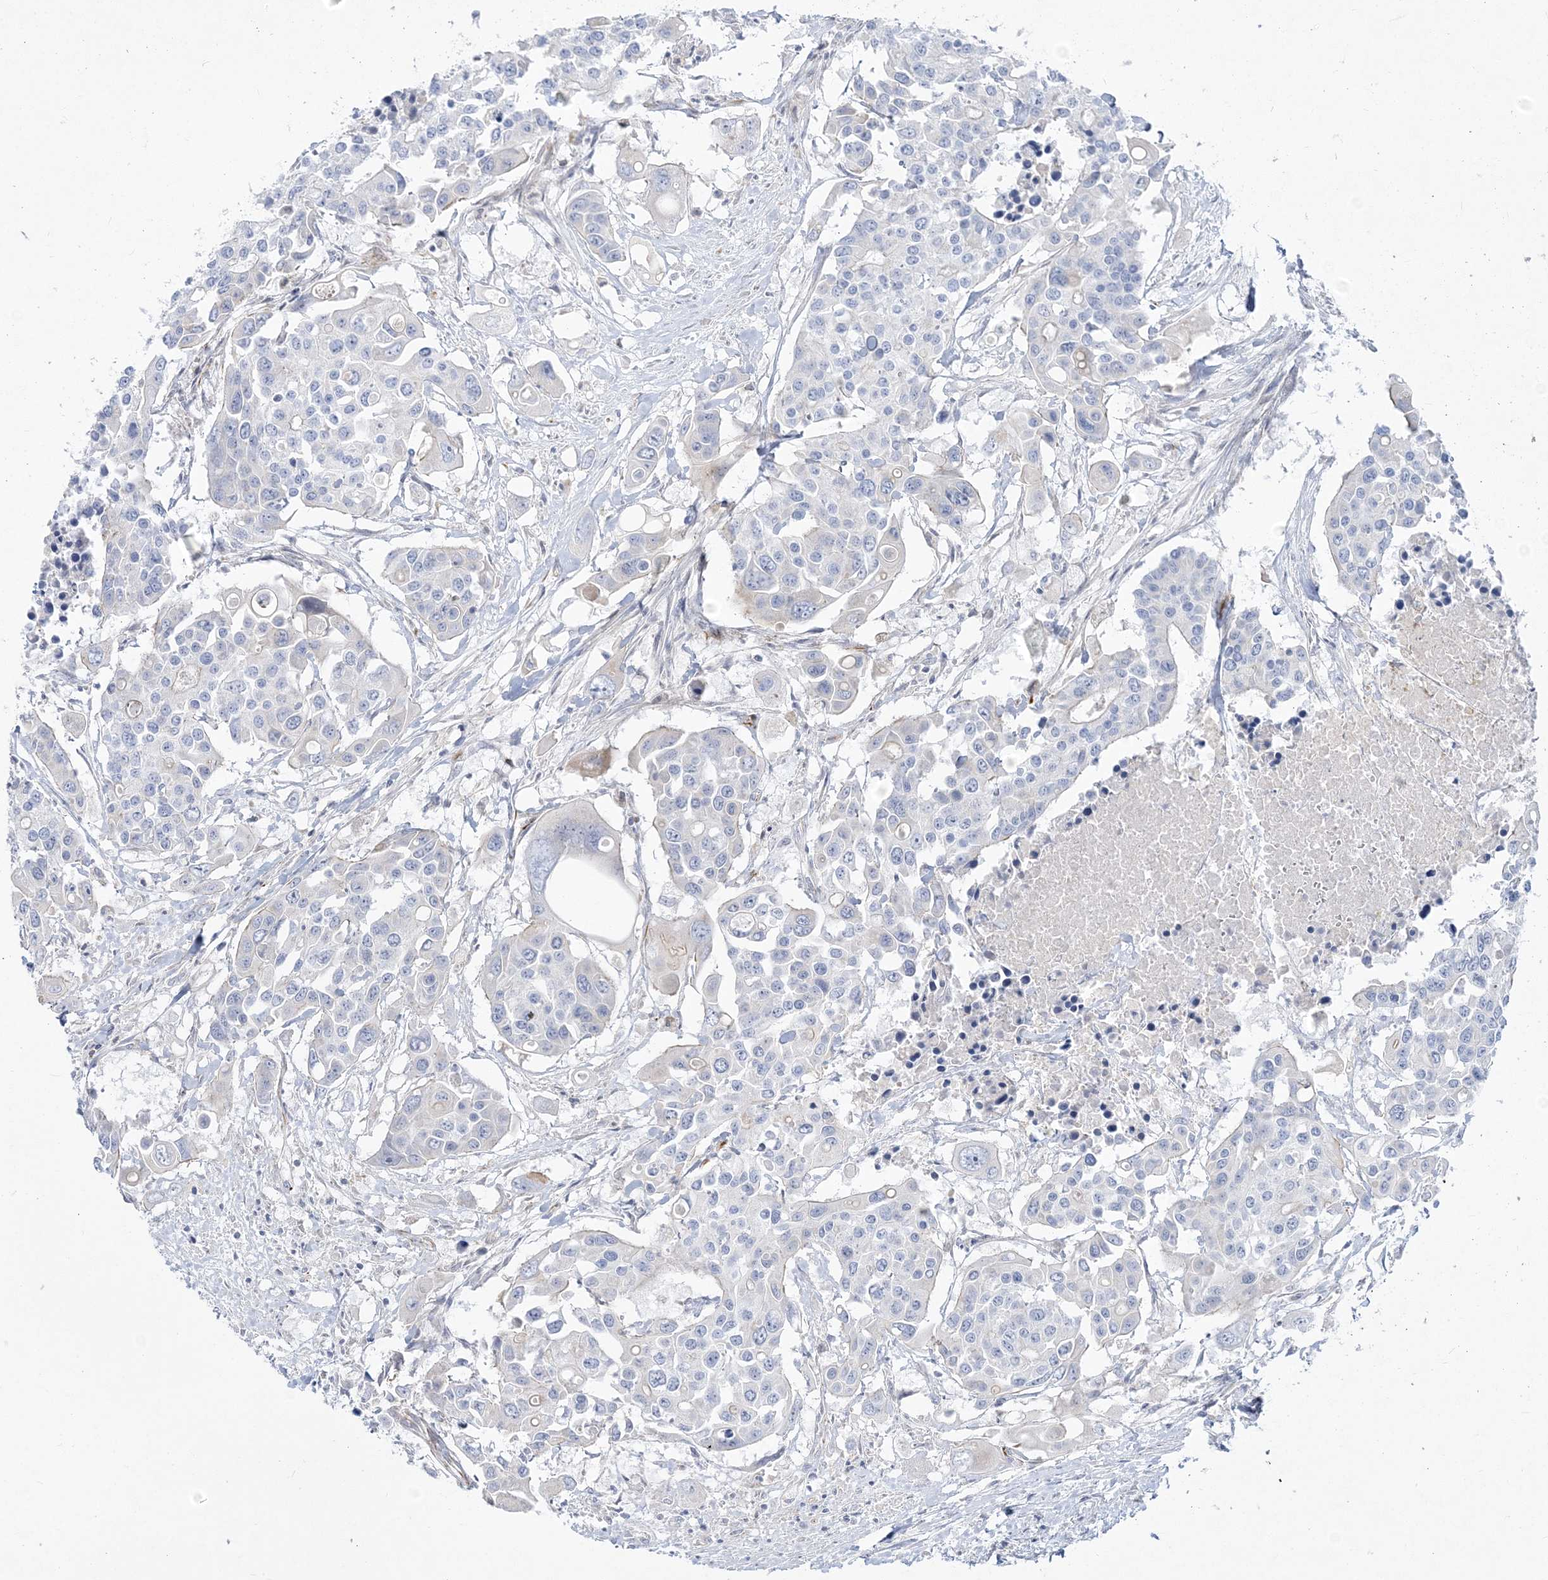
{"staining": {"intensity": "negative", "quantity": "none", "location": "none"}, "tissue": "colorectal cancer", "cell_type": "Tumor cells", "image_type": "cancer", "snomed": [{"axis": "morphology", "description": "Adenocarcinoma, NOS"}, {"axis": "topography", "description": "Colon"}], "caption": "There is no significant staining in tumor cells of adenocarcinoma (colorectal).", "gene": "GPAT2", "patient": {"sex": "male", "age": 77}}